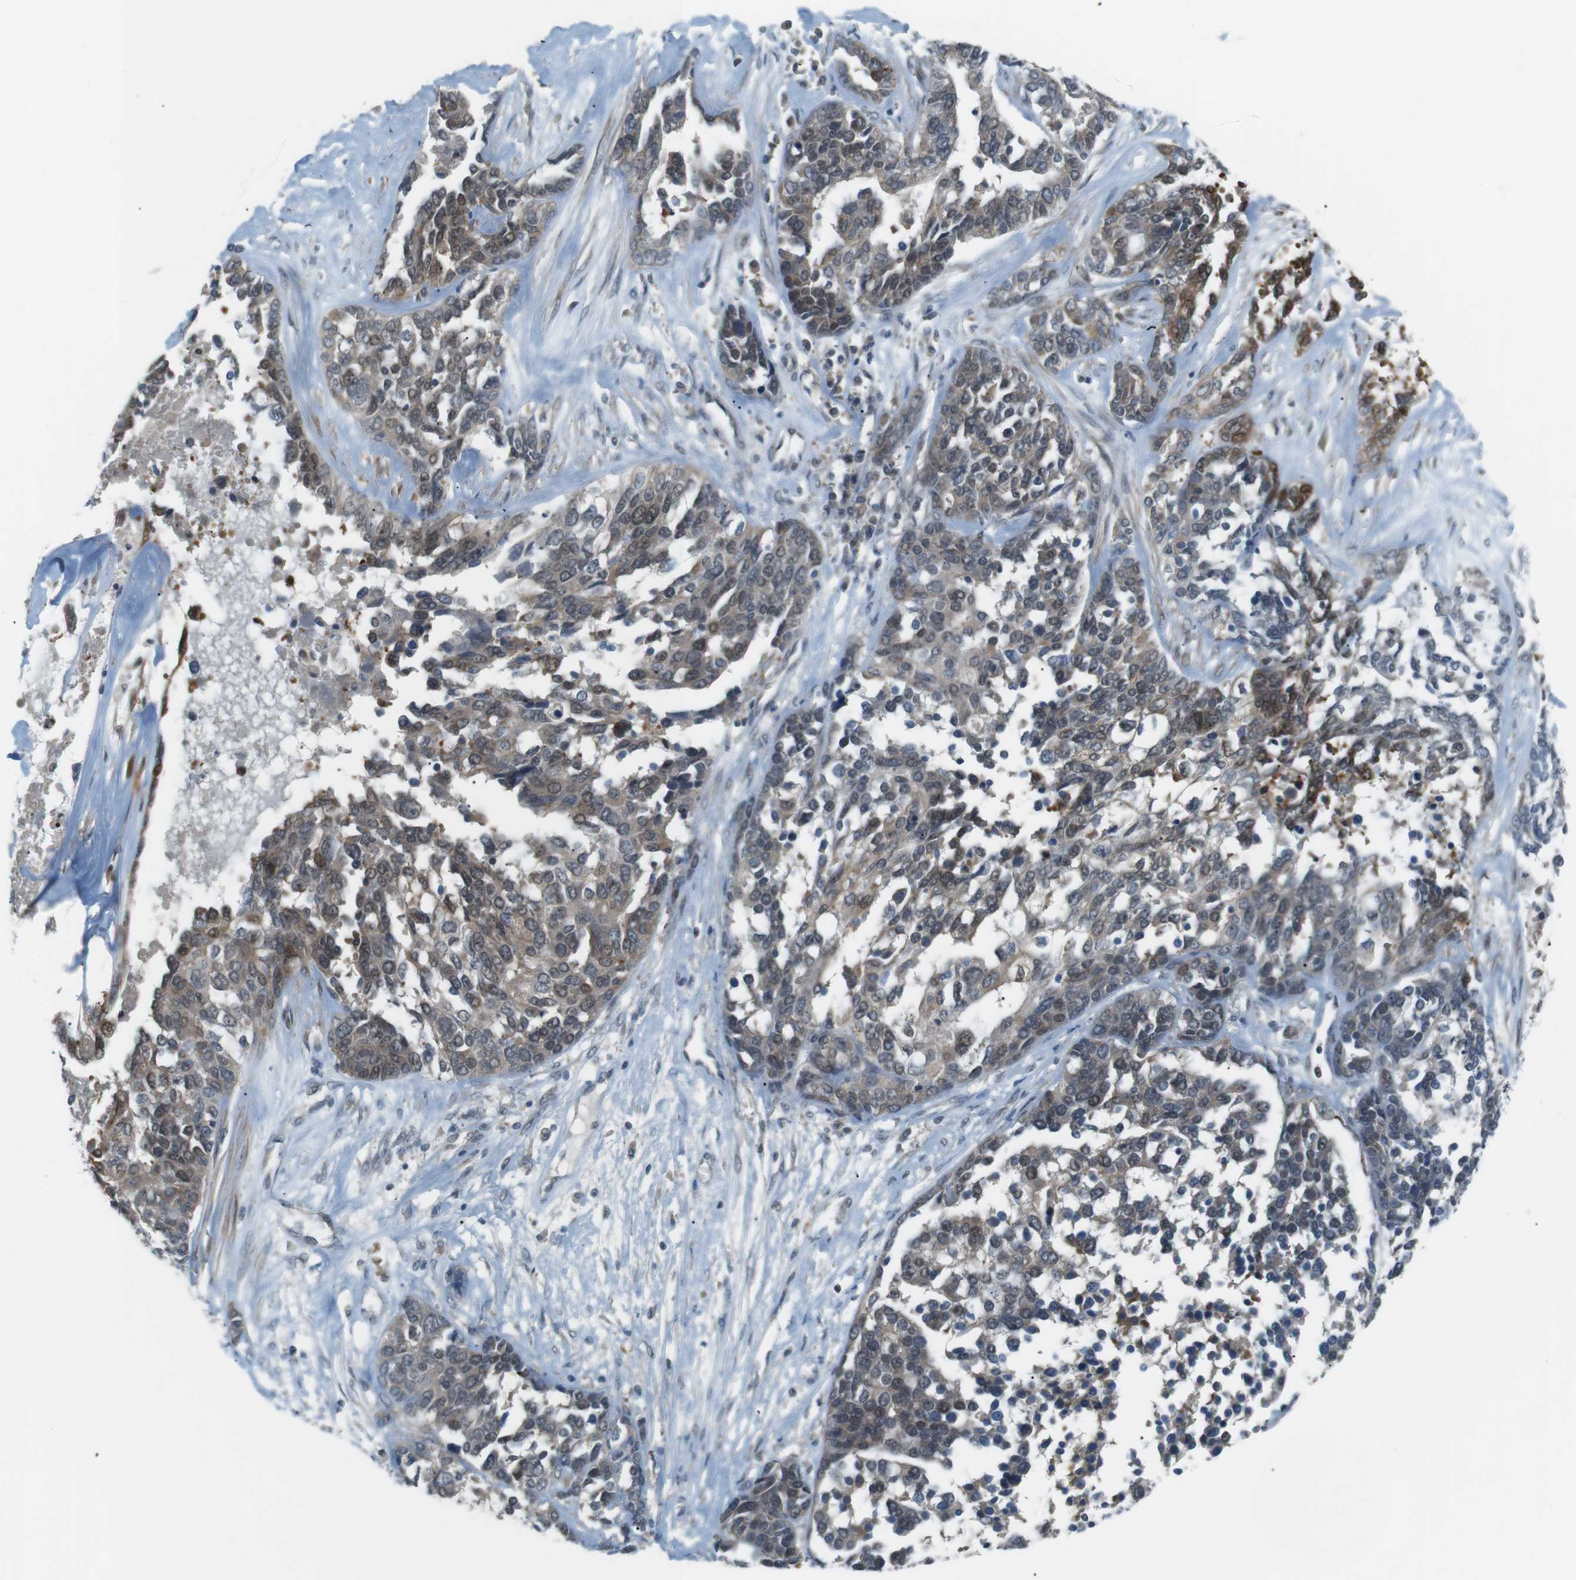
{"staining": {"intensity": "weak", "quantity": "25%-75%", "location": "cytoplasmic/membranous"}, "tissue": "ovarian cancer", "cell_type": "Tumor cells", "image_type": "cancer", "snomed": [{"axis": "morphology", "description": "Cystadenocarcinoma, serous, NOS"}, {"axis": "topography", "description": "Ovary"}], "caption": "An immunohistochemistry (IHC) image of tumor tissue is shown. Protein staining in brown shows weak cytoplasmic/membranous positivity in ovarian cancer (serous cystadenocarcinoma) within tumor cells.", "gene": "RTN3", "patient": {"sex": "female", "age": 44}}